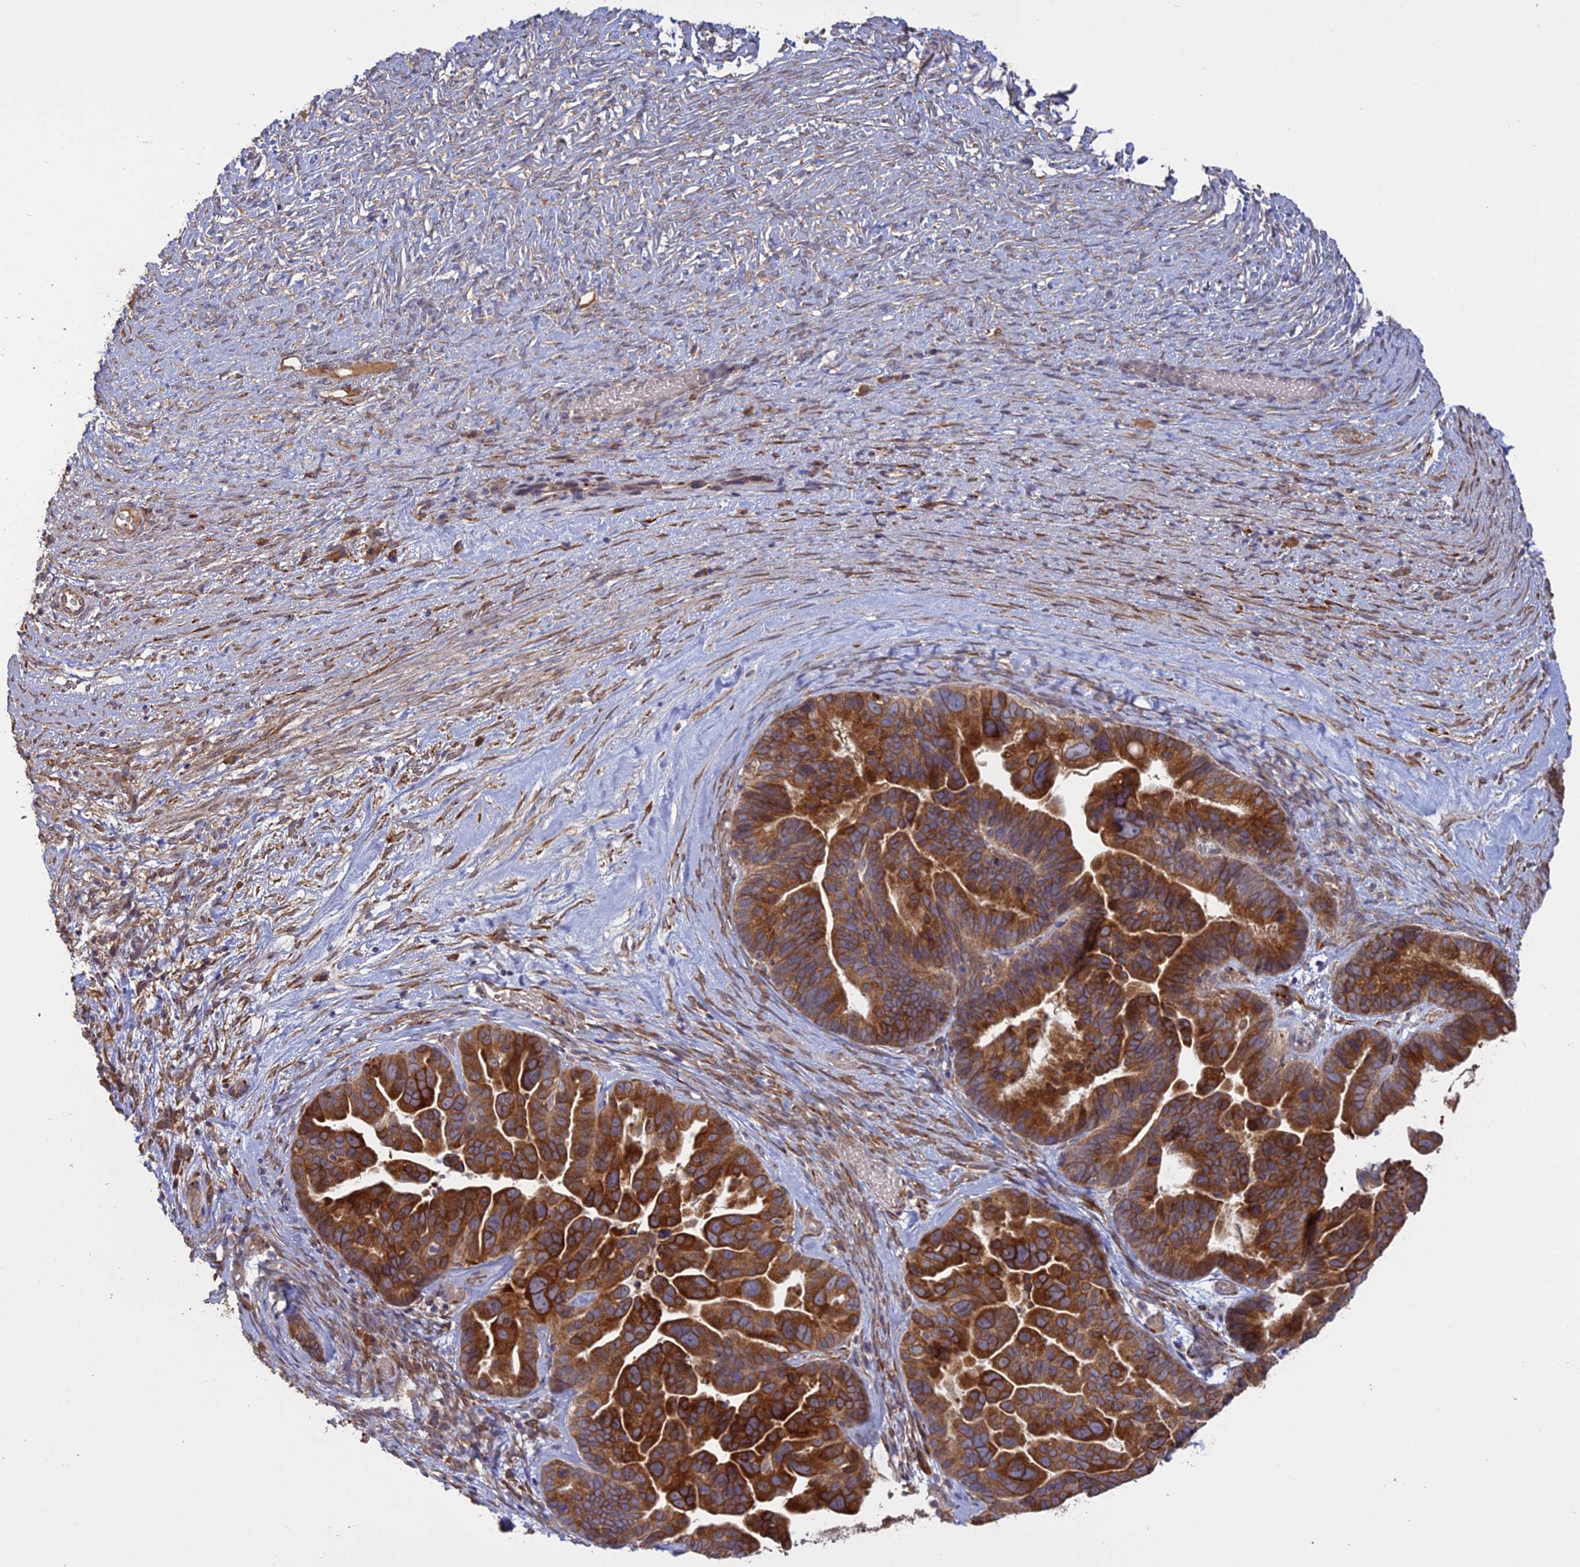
{"staining": {"intensity": "strong", "quantity": ">75%", "location": "cytoplasmic/membranous"}, "tissue": "ovarian cancer", "cell_type": "Tumor cells", "image_type": "cancer", "snomed": [{"axis": "morphology", "description": "Cystadenocarcinoma, serous, NOS"}, {"axis": "topography", "description": "Ovary"}], "caption": "Ovarian cancer (serous cystadenocarcinoma) stained for a protein (brown) reveals strong cytoplasmic/membranous positive expression in about >75% of tumor cells.", "gene": "PPIC", "patient": {"sex": "female", "age": 56}}